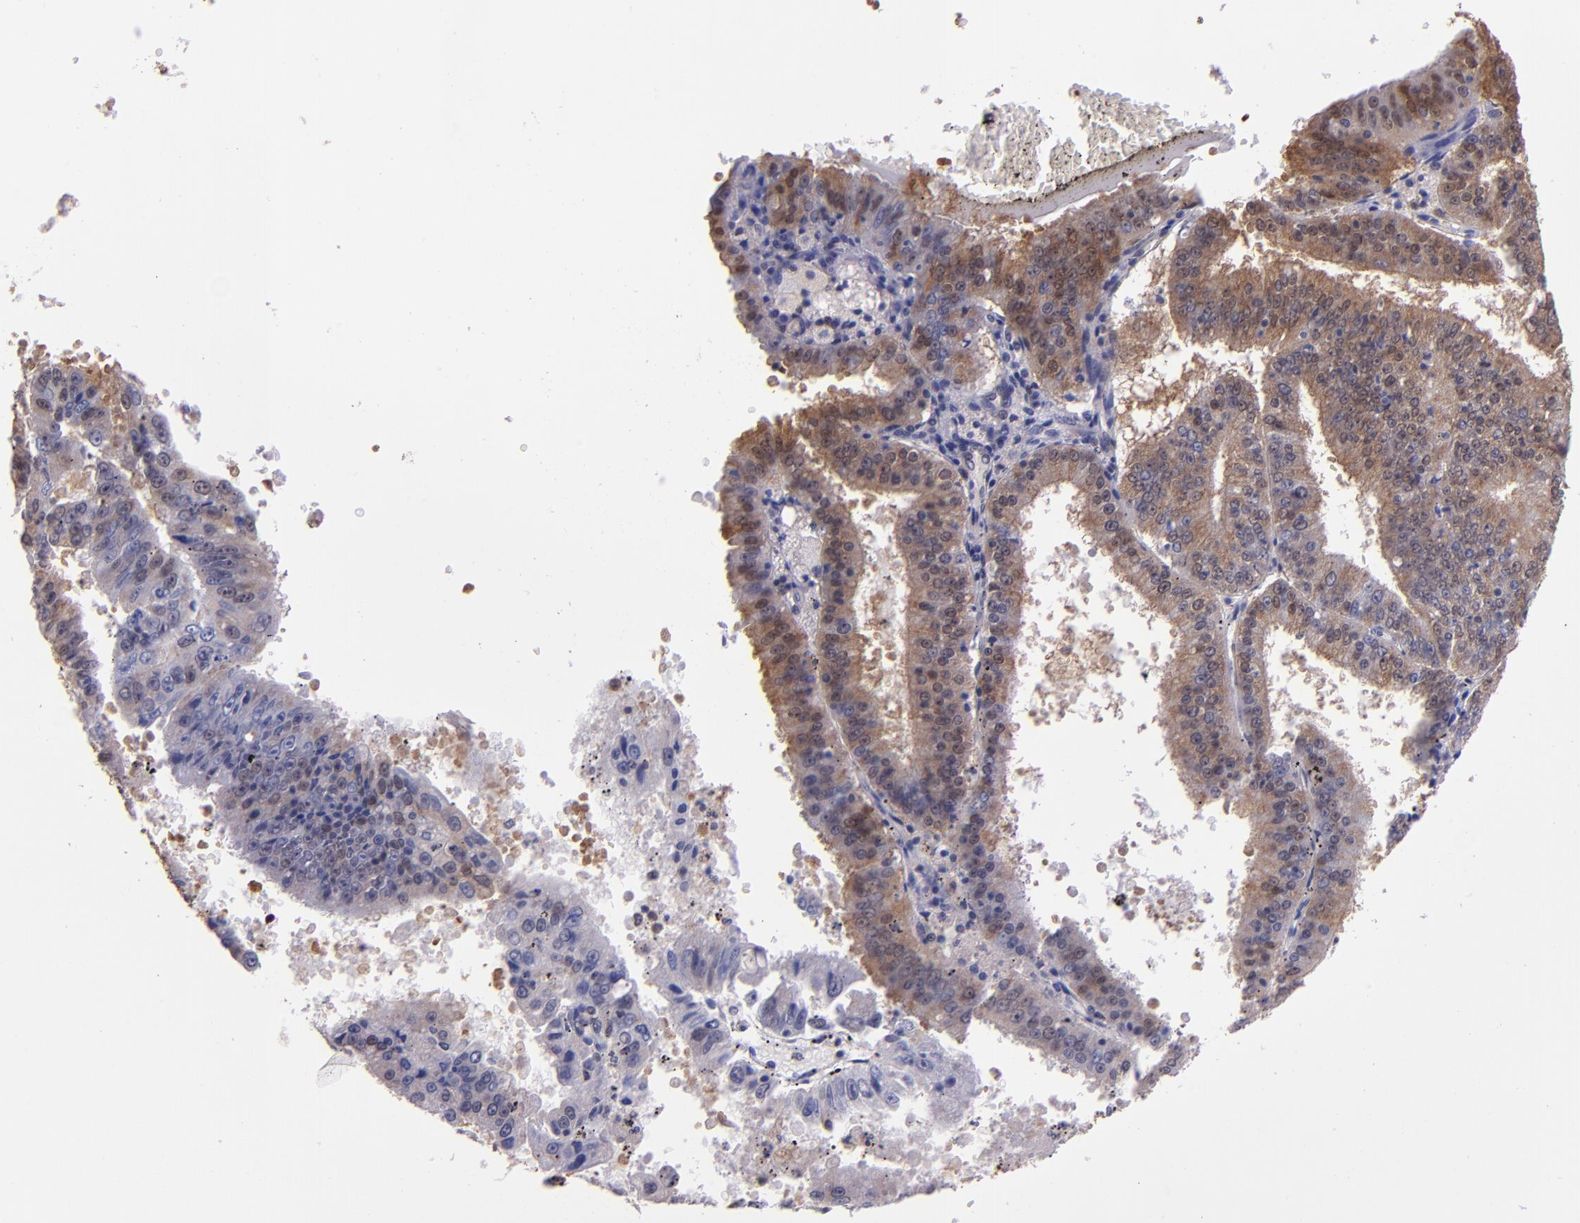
{"staining": {"intensity": "weak", "quantity": ">75%", "location": "cytoplasmic/membranous"}, "tissue": "endometrial cancer", "cell_type": "Tumor cells", "image_type": "cancer", "snomed": [{"axis": "morphology", "description": "Adenocarcinoma, NOS"}, {"axis": "topography", "description": "Endometrium"}], "caption": "Endometrial adenocarcinoma stained for a protein exhibits weak cytoplasmic/membranous positivity in tumor cells. (DAB IHC, brown staining for protein, blue staining for nuclei).", "gene": "STAT6", "patient": {"sex": "female", "age": 66}}